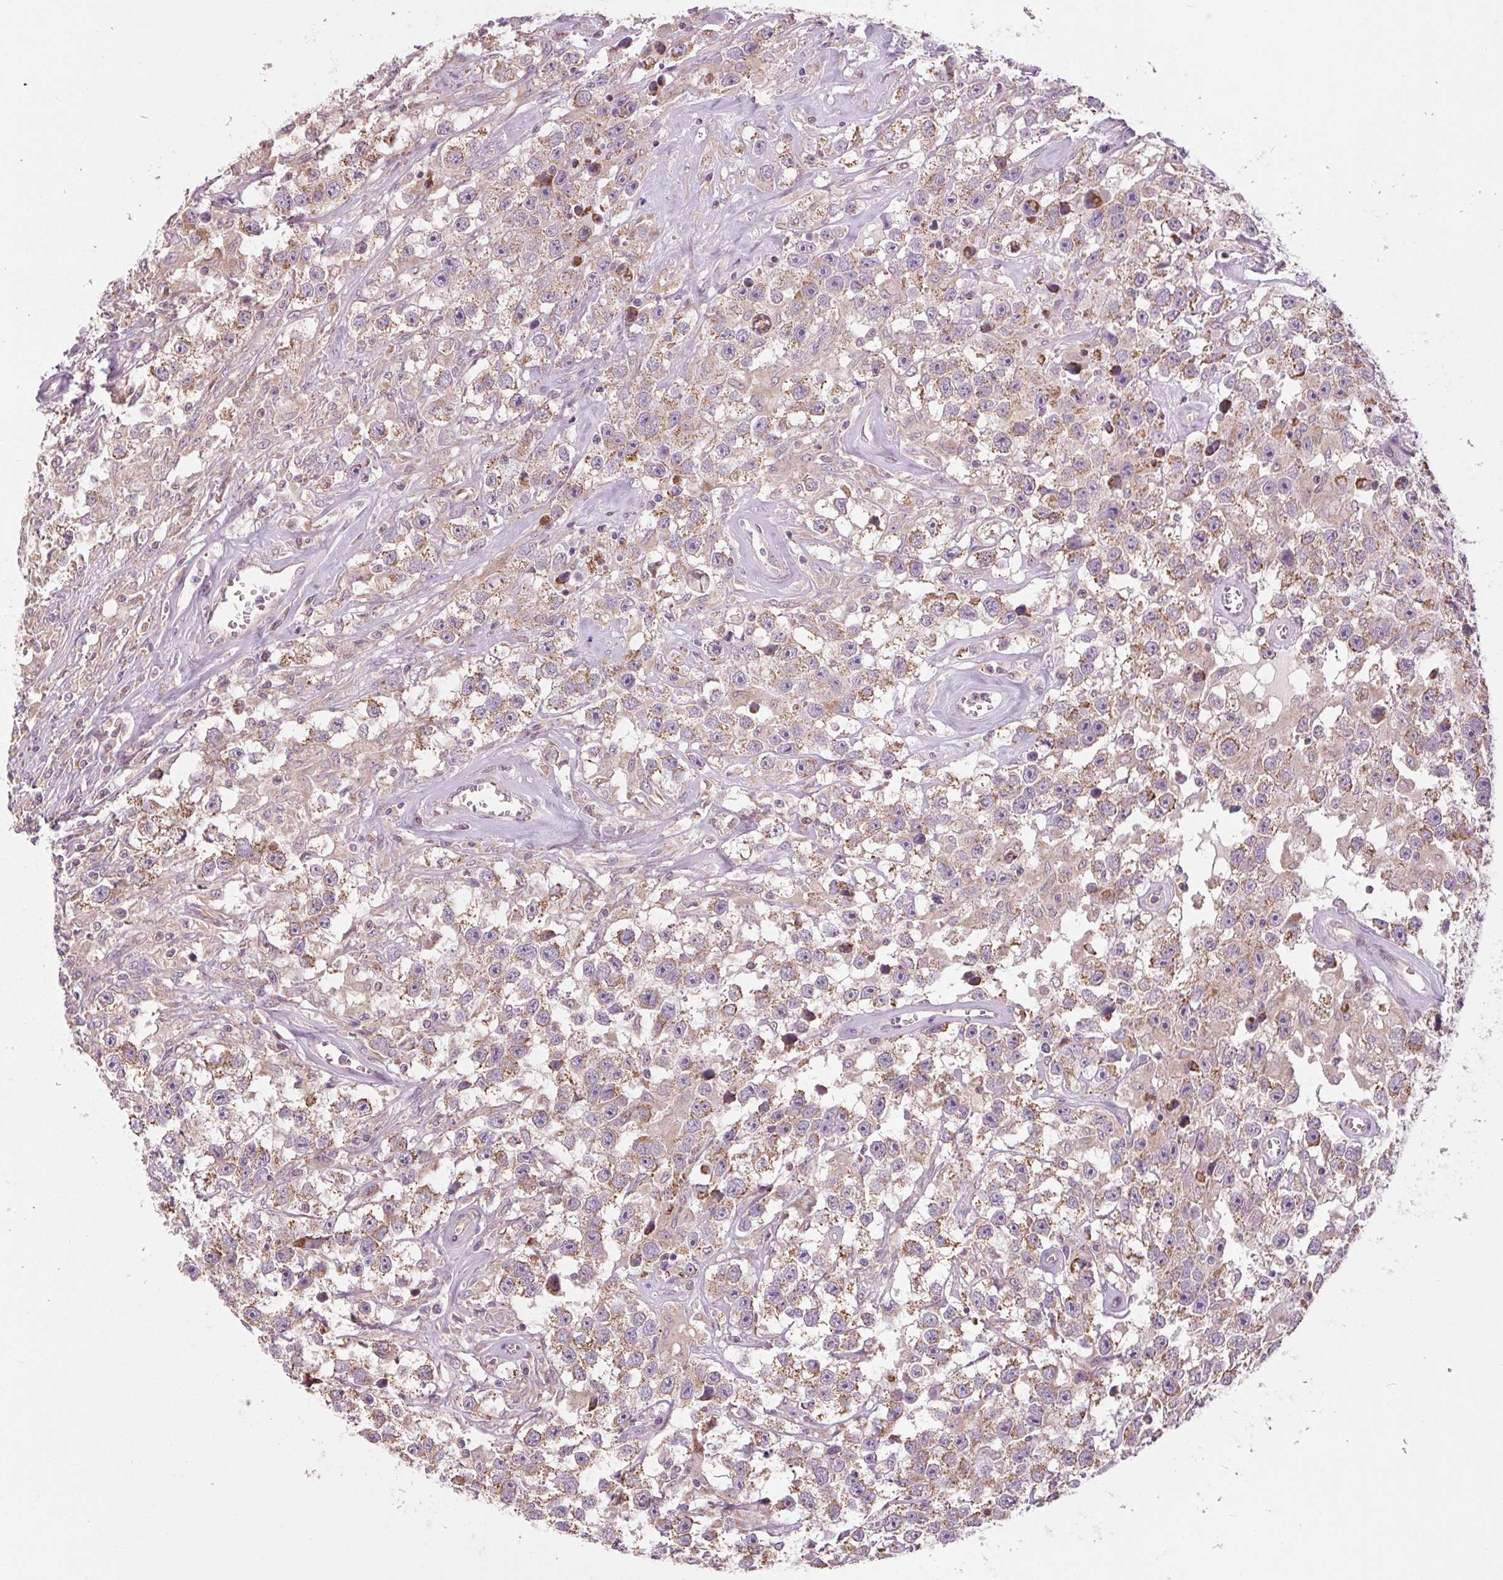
{"staining": {"intensity": "weak", "quantity": ">75%", "location": "cytoplasmic/membranous"}, "tissue": "testis cancer", "cell_type": "Tumor cells", "image_type": "cancer", "snomed": [{"axis": "morphology", "description": "Seminoma, NOS"}, {"axis": "topography", "description": "Testis"}], "caption": "Weak cytoplasmic/membranous expression is appreciated in approximately >75% of tumor cells in testis seminoma.", "gene": "MAP3K5", "patient": {"sex": "male", "age": 43}}